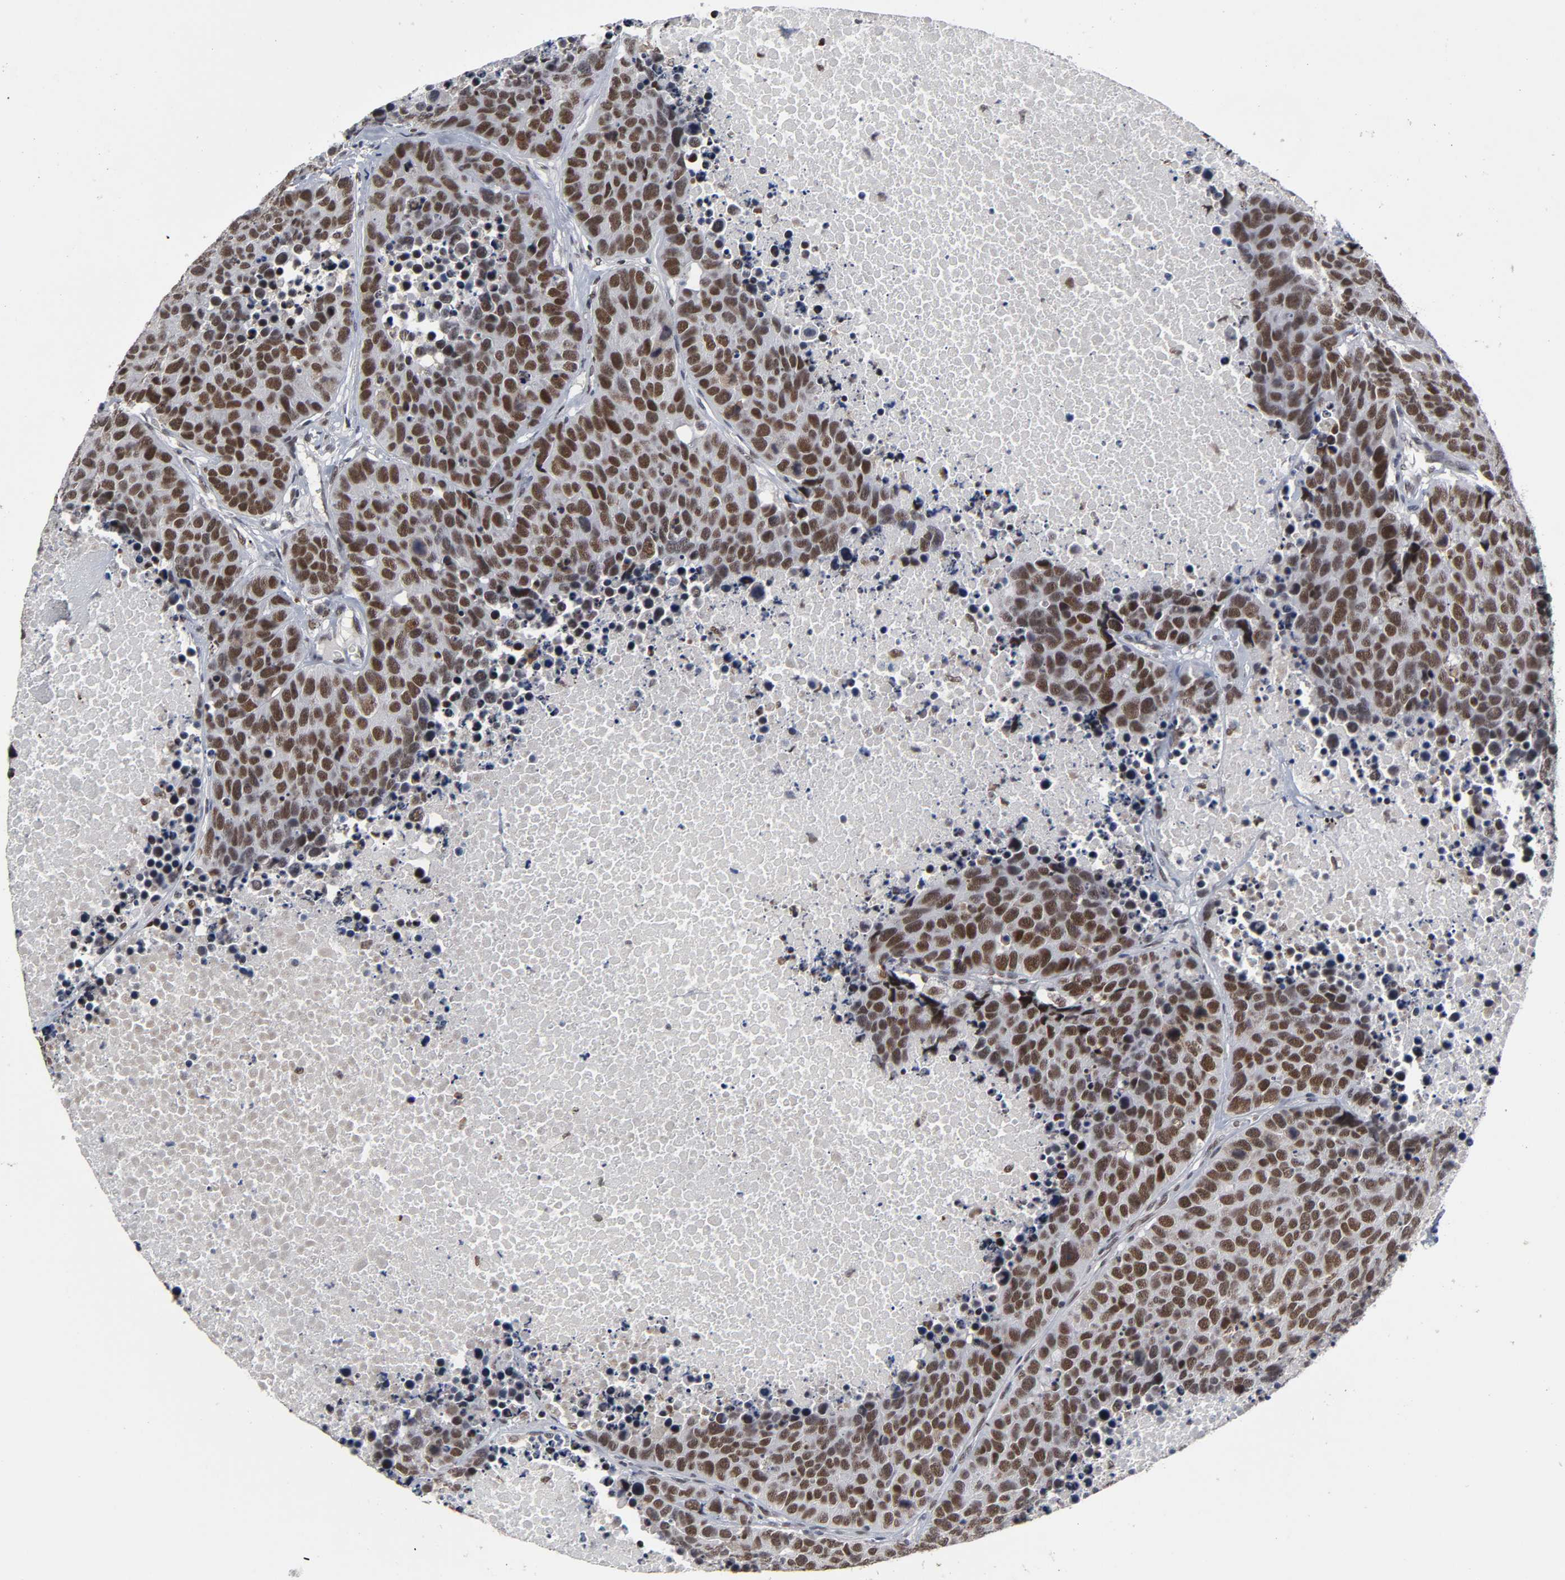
{"staining": {"intensity": "strong", "quantity": ">75%", "location": "nuclear"}, "tissue": "carcinoid", "cell_type": "Tumor cells", "image_type": "cancer", "snomed": [{"axis": "morphology", "description": "Carcinoid, malignant, NOS"}, {"axis": "topography", "description": "Lung"}], "caption": "Protein expression analysis of human malignant carcinoid reveals strong nuclear positivity in approximately >75% of tumor cells.", "gene": "TRIM33", "patient": {"sex": "male", "age": 60}}